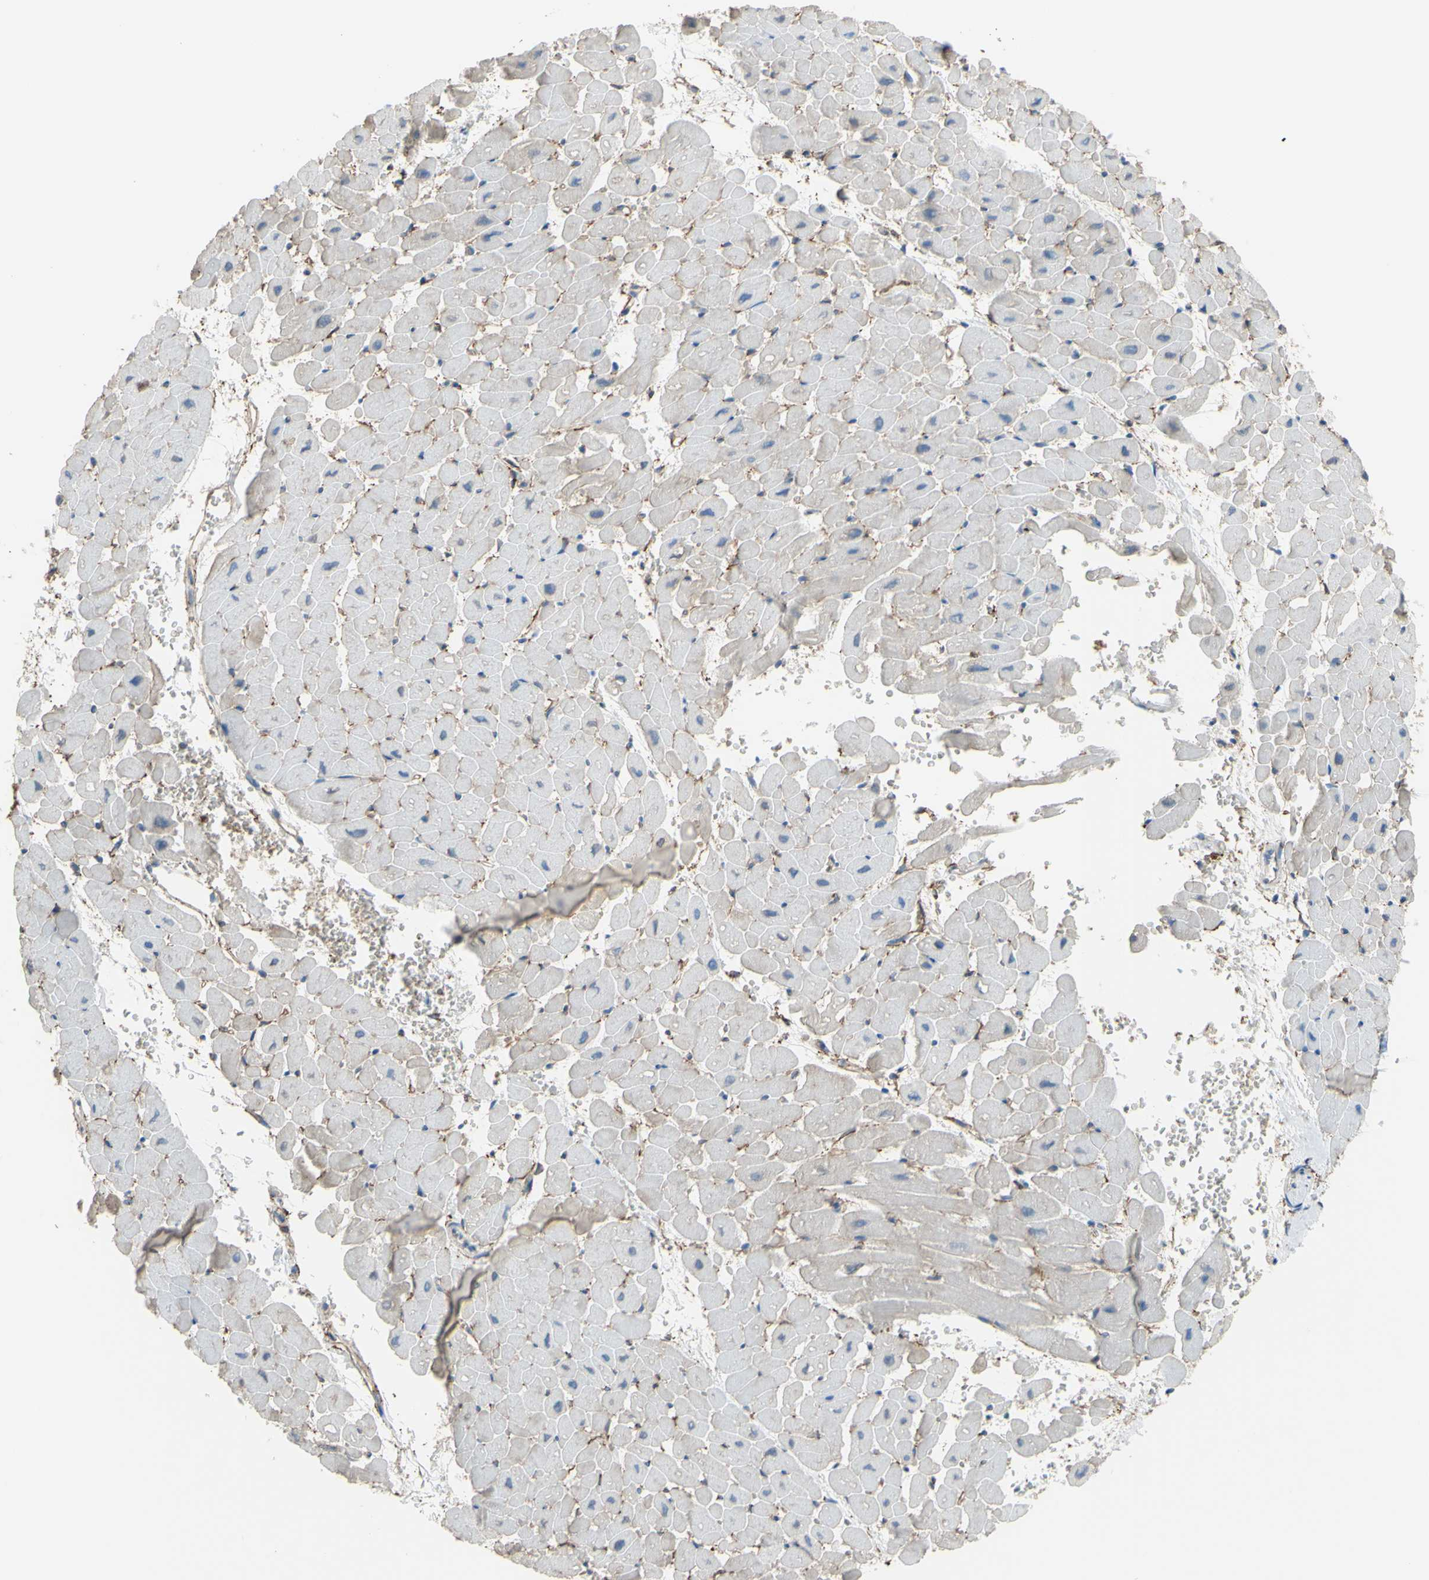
{"staining": {"intensity": "negative", "quantity": "none", "location": "none"}, "tissue": "heart muscle", "cell_type": "Cardiomyocytes", "image_type": "normal", "snomed": [{"axis": "morphology", "description": "Normal tissue, NOS"}, {"axis": "topography", "description": "Heart"}], "caption": "Immunohistochemistry (IHC) photomicrograph of benign human heart muscle stained for a protein (brown), which displays no expression in cardiomyocytes.", "gene": "ADD1", "patient": {"sex": "male", "age": 45}}